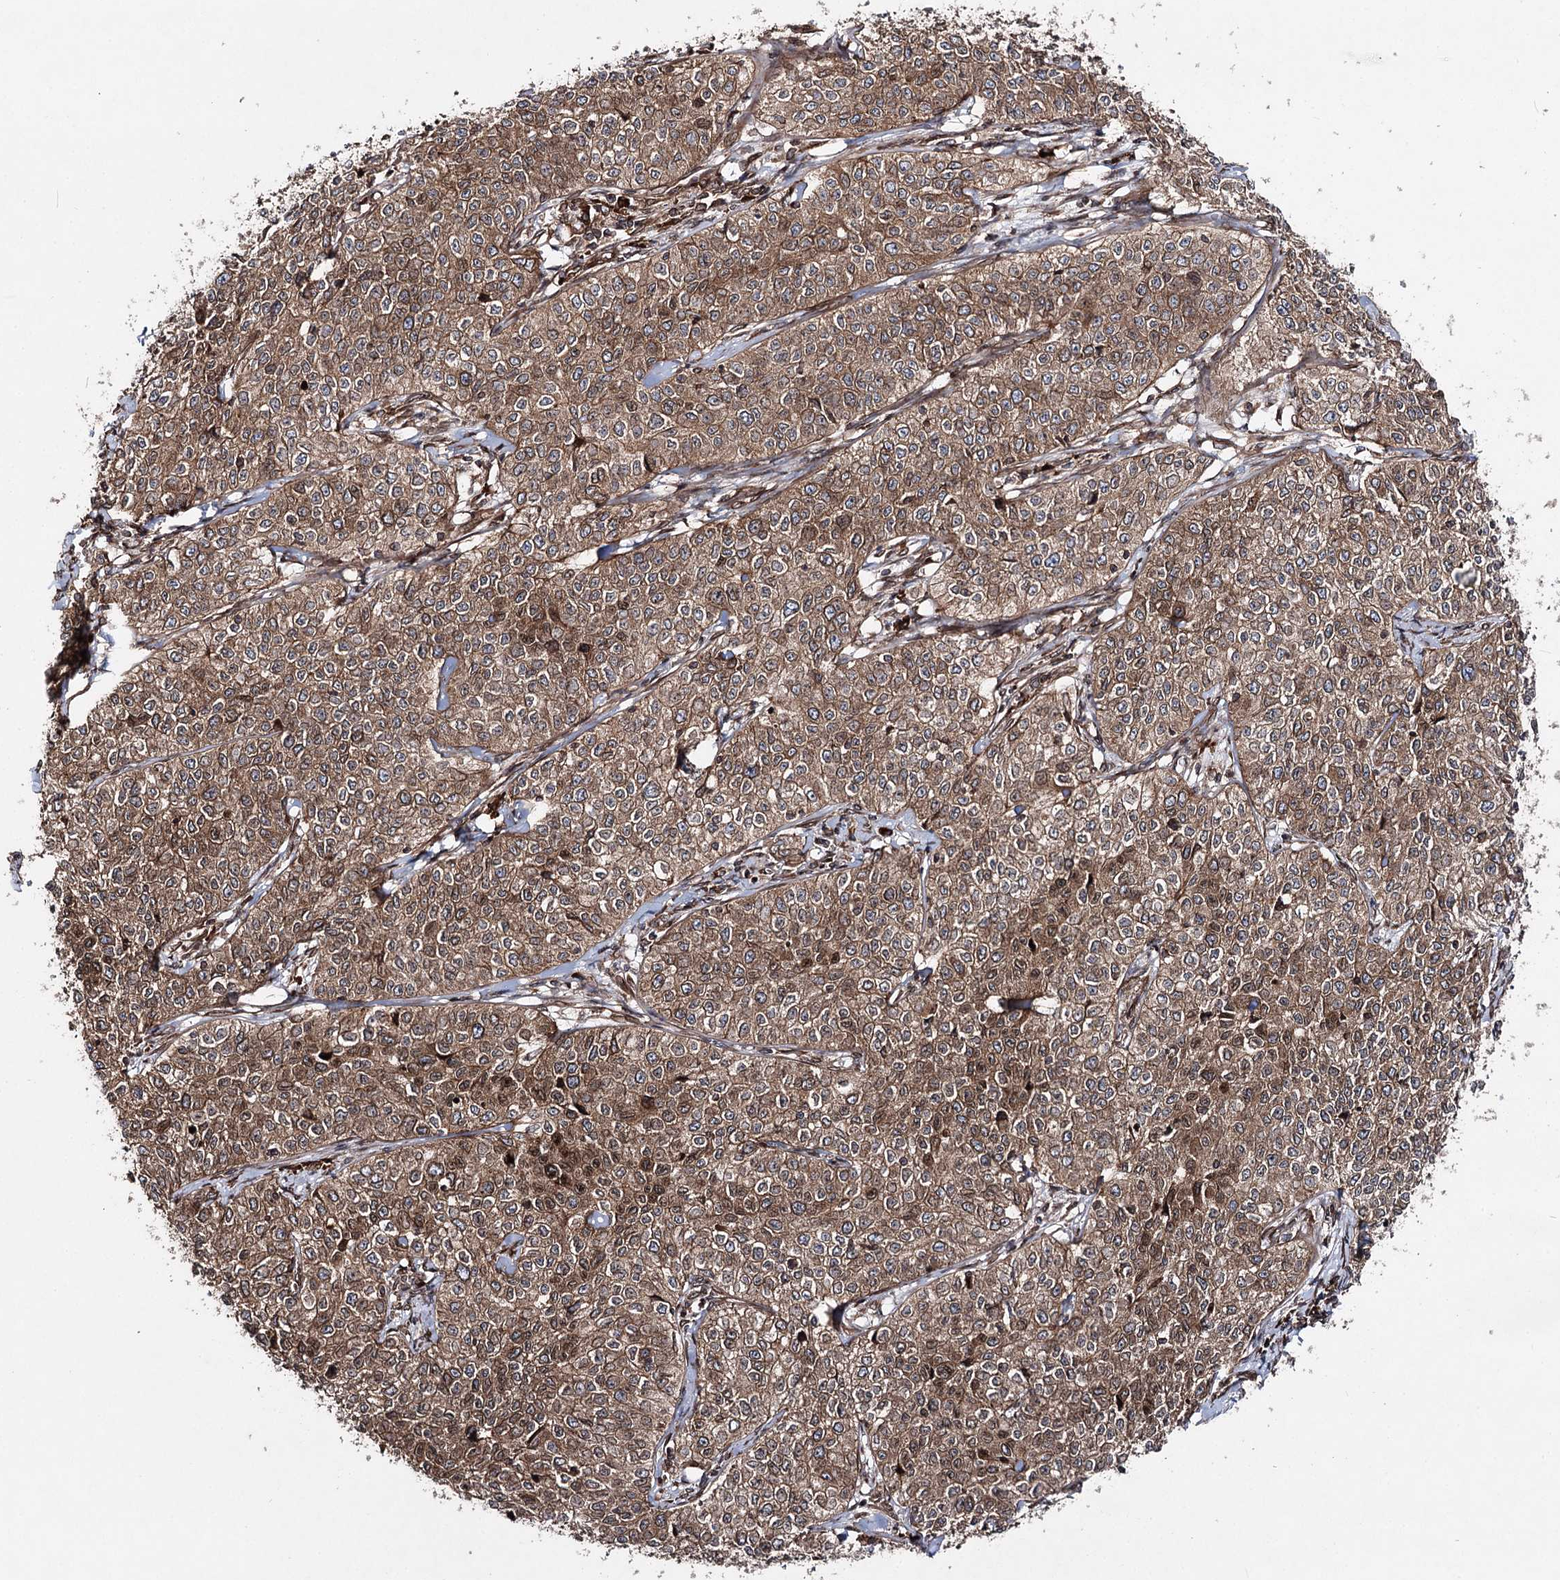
{"staining": {"intensity": "moderate", "quantity": ">75%", "location": "cytoplasmic/membranous"}, "tissue": "cervical cancer", "cell_type": "Tumor cells", "image_type": "cancer", "snomed": [{"axis": "morphology", "description": "Squamous cell carcinoma, NOS"}, {"axis": "topography", "description": "Cervix"}], "caption": "This histopathology image shows immunohistochemistry staining of human cervical cancer, with medium moderate cytoplasmic/membranous expression in approximately >75% of tumor cells.", "gene": "FGFR1OP2", "patient": {"sex": "female", "age": 35}}